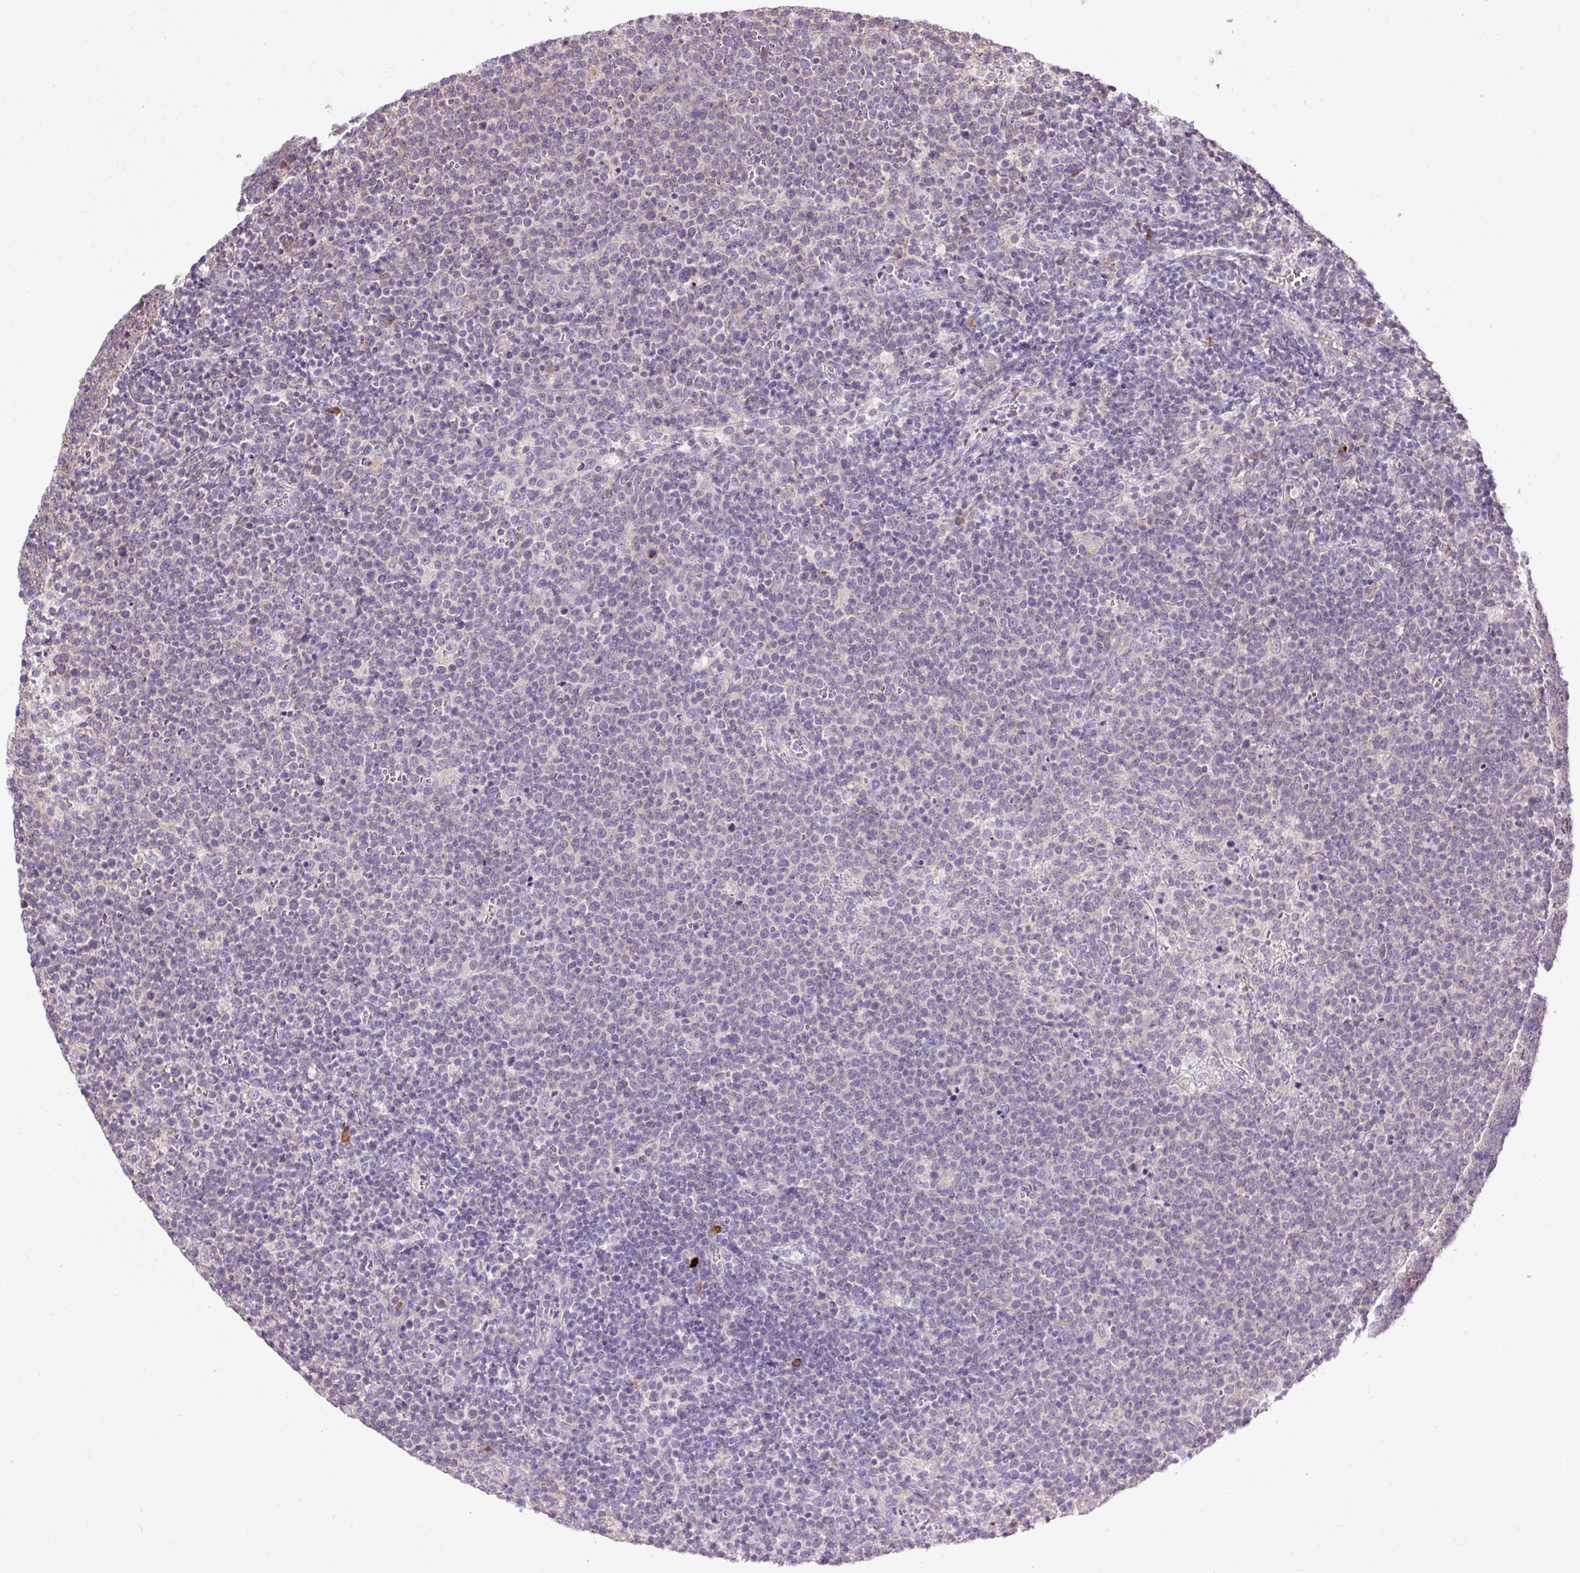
{"staining": {"intensity": "negative", "quantity": "none", "location": "none"}, "tissue": "lymphoma", "cell_type": "Tumor cells", "image_type": "cancer", "snomed": [{"axis": "morphology", "description": "Malignant lymphoma, non-Hodgkin's type, High grade"}, {"axis": "topography", "description": "Lymph node"}], "caption": "Lymphoma was stained to show a protein in brown. There is no significant expression in tumor cells.", "gene": "CFAP47", "patient": {"sex": "male", "age": 61}}